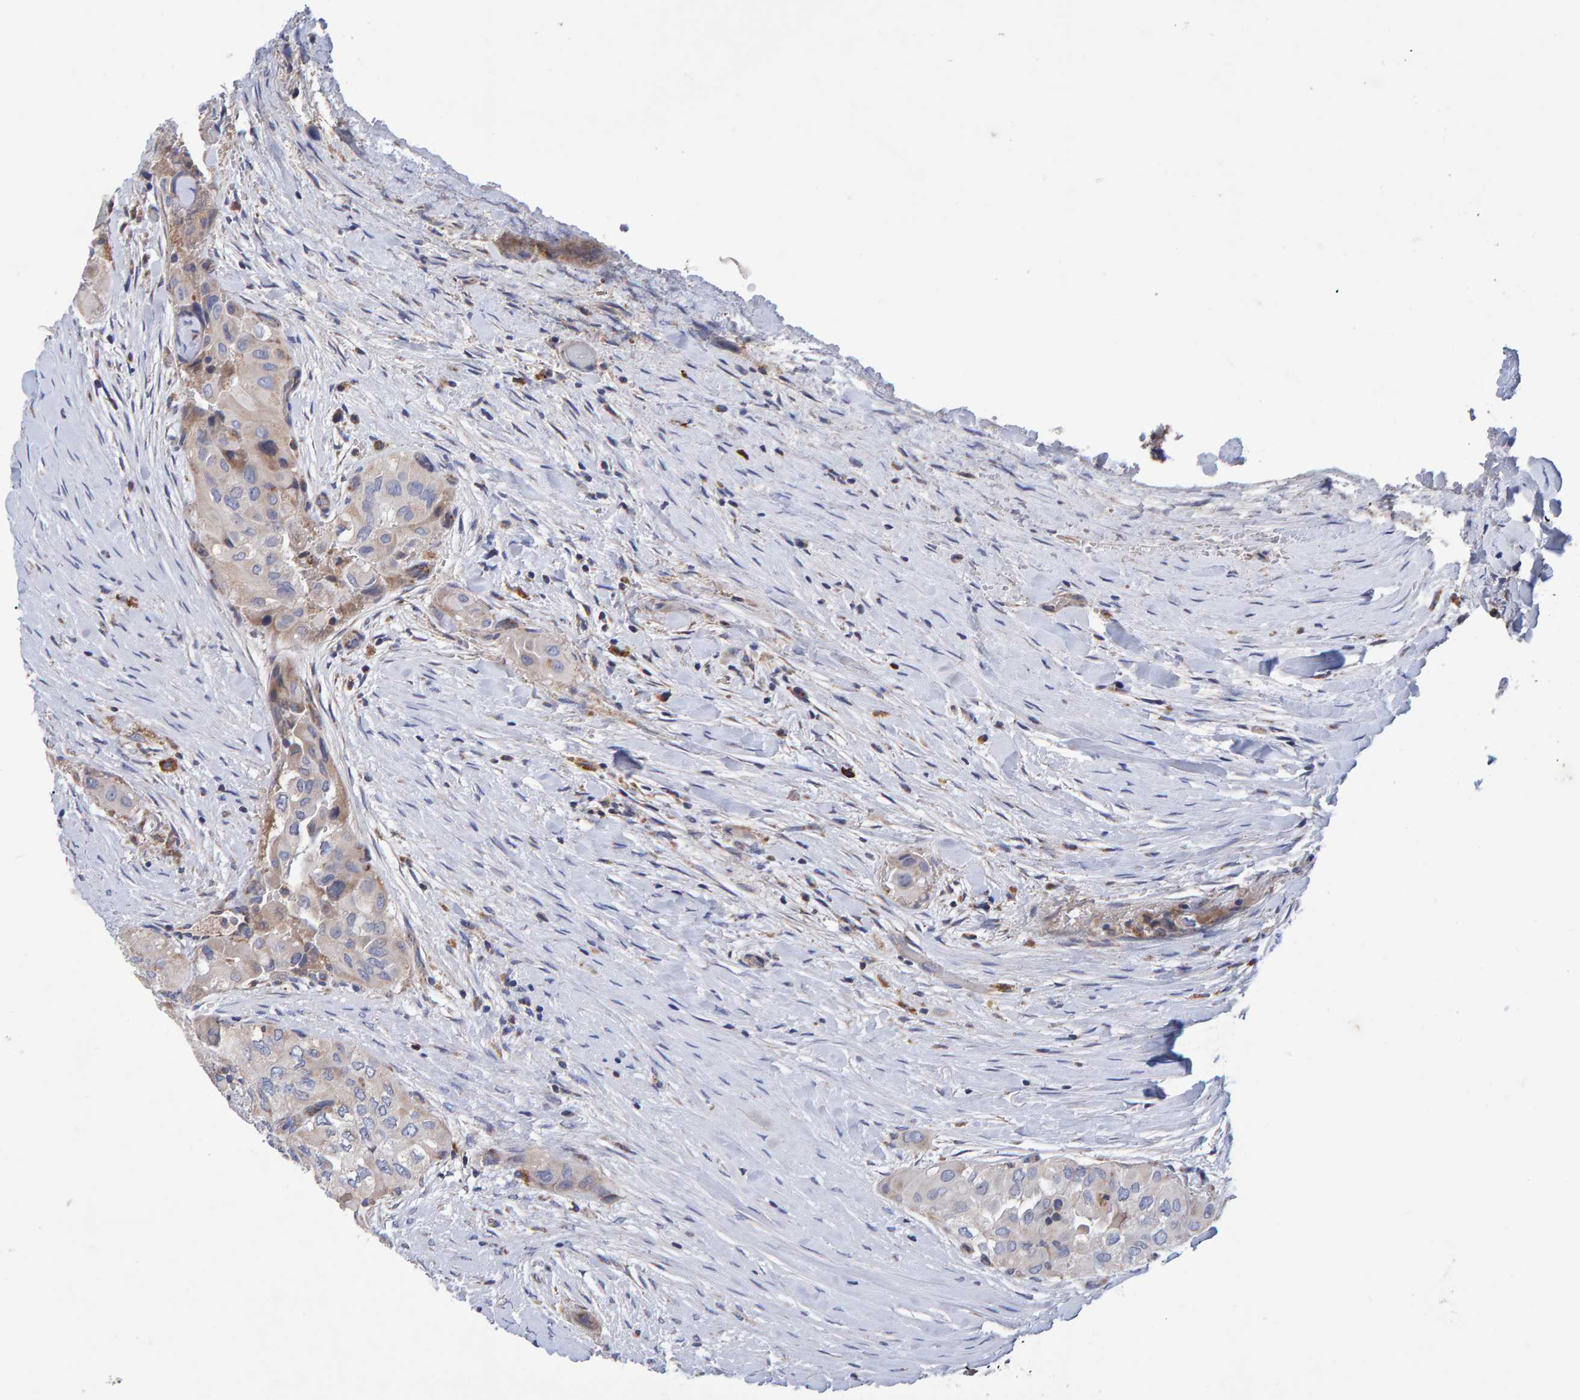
{"staining": {"intensity": "moderate", "quantity": ">75%", "location": "cytoplasmic/membranous"}, "tissue": "thyroid cancer", "cell_type": "Tumor cells", "image_type": "cancer", "snomed": [{"axis": "morphology", "description": "Papillary adenocarcinoma, NOS"}, {"axis": "topography", "description": "Thyroid gland"}], "caption": "Thyroid cancer stained for a protein exhibits moderate cytoplasmic/membranous positivity in tumor cells.", "gene": "EFR3A", "patient": {"sex": "female", "age": 59}}